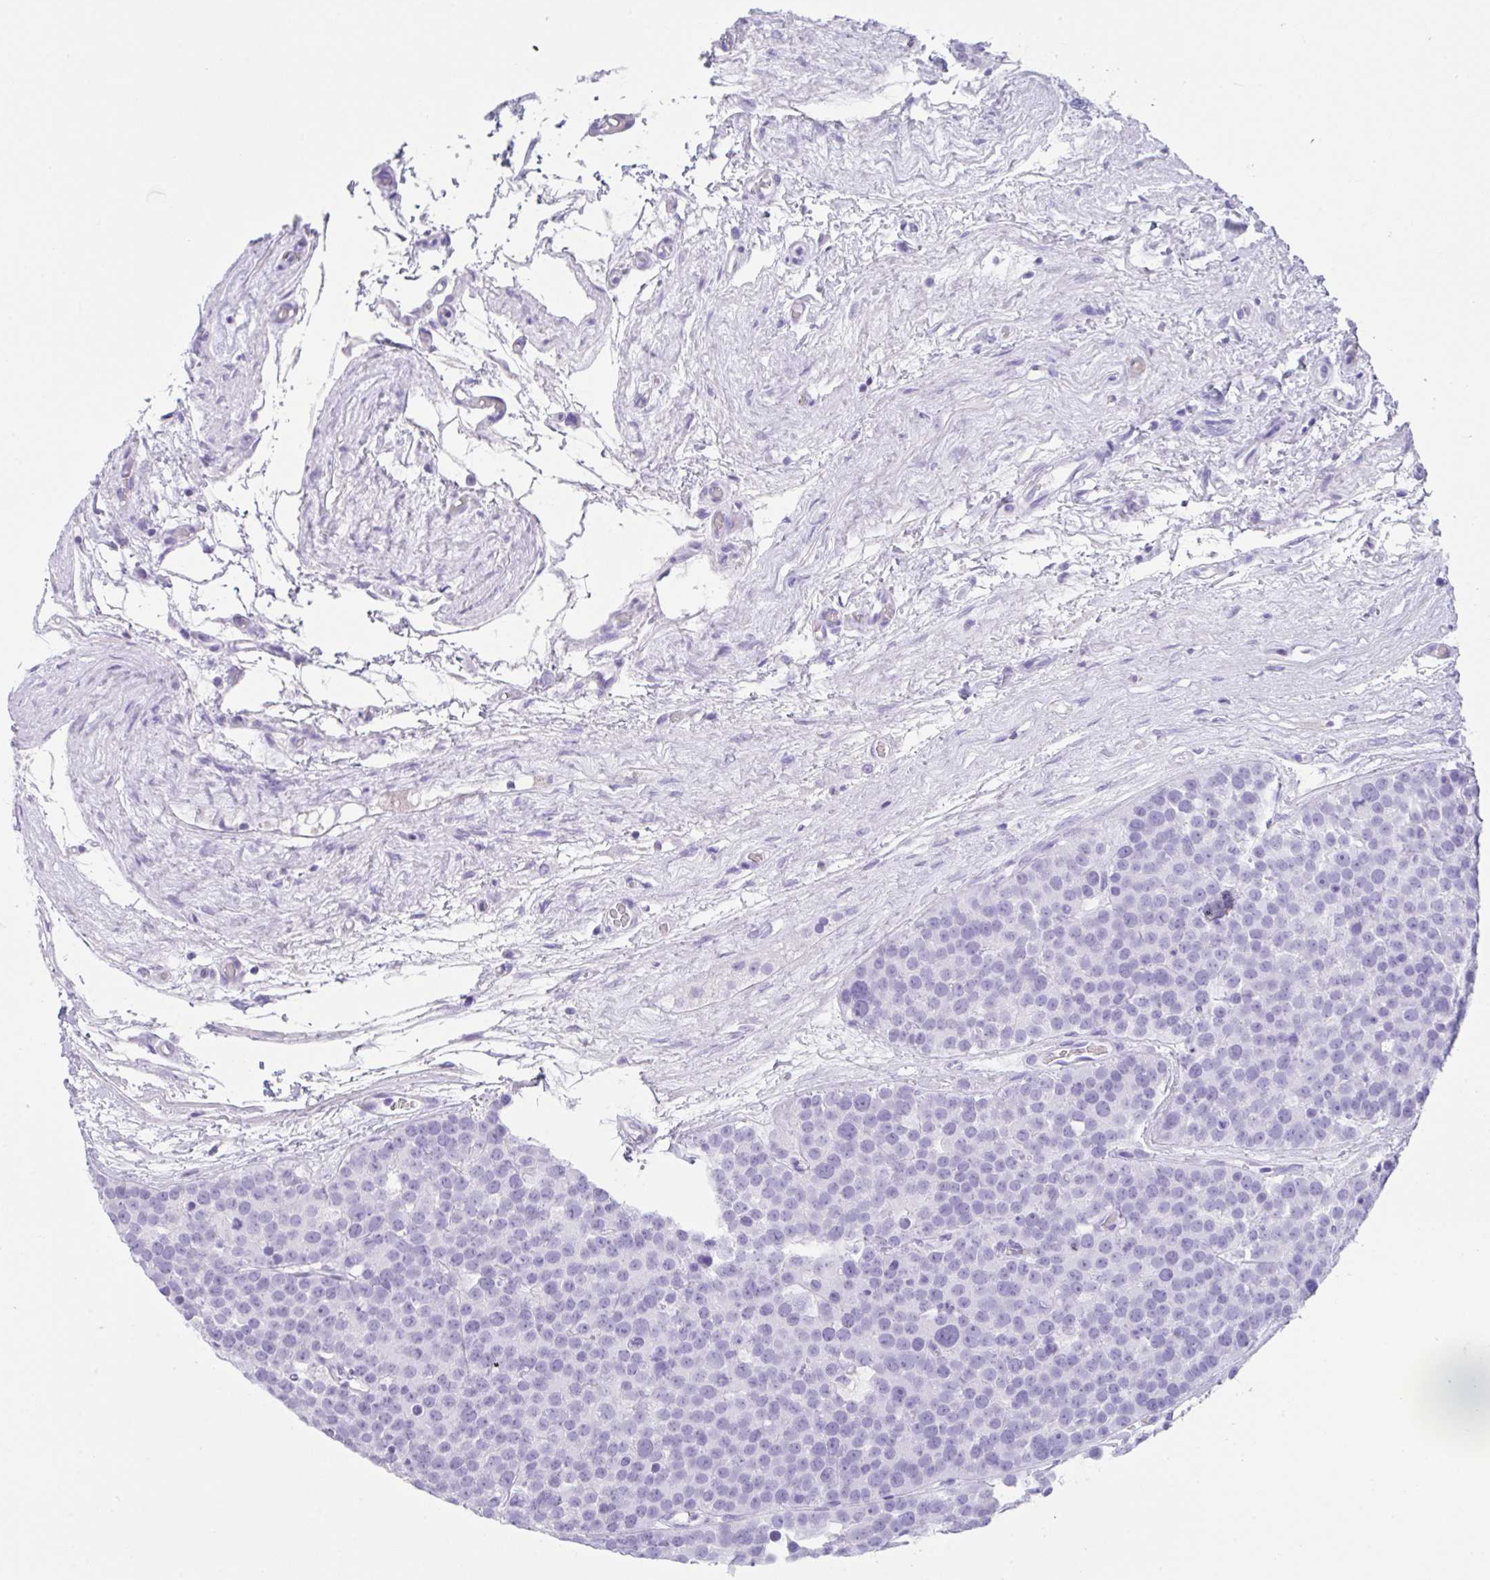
{"staining": {"intensity": "negative", "quantity": "none", "location": "none"}, "tissue": "testis cancer", "cell_type": "Tumor cells", "image_type": "cancer", "snomed": [{"axis": "morphology", "description": "Seminoma, NOS"}, {"axis": "topography", "description": "Testis"}], "caption": "IHC of seminoma (testis) displays no expression in tumor cells.", "gene": "CPA1", "patient": {"sex": "male", "age": 71}}